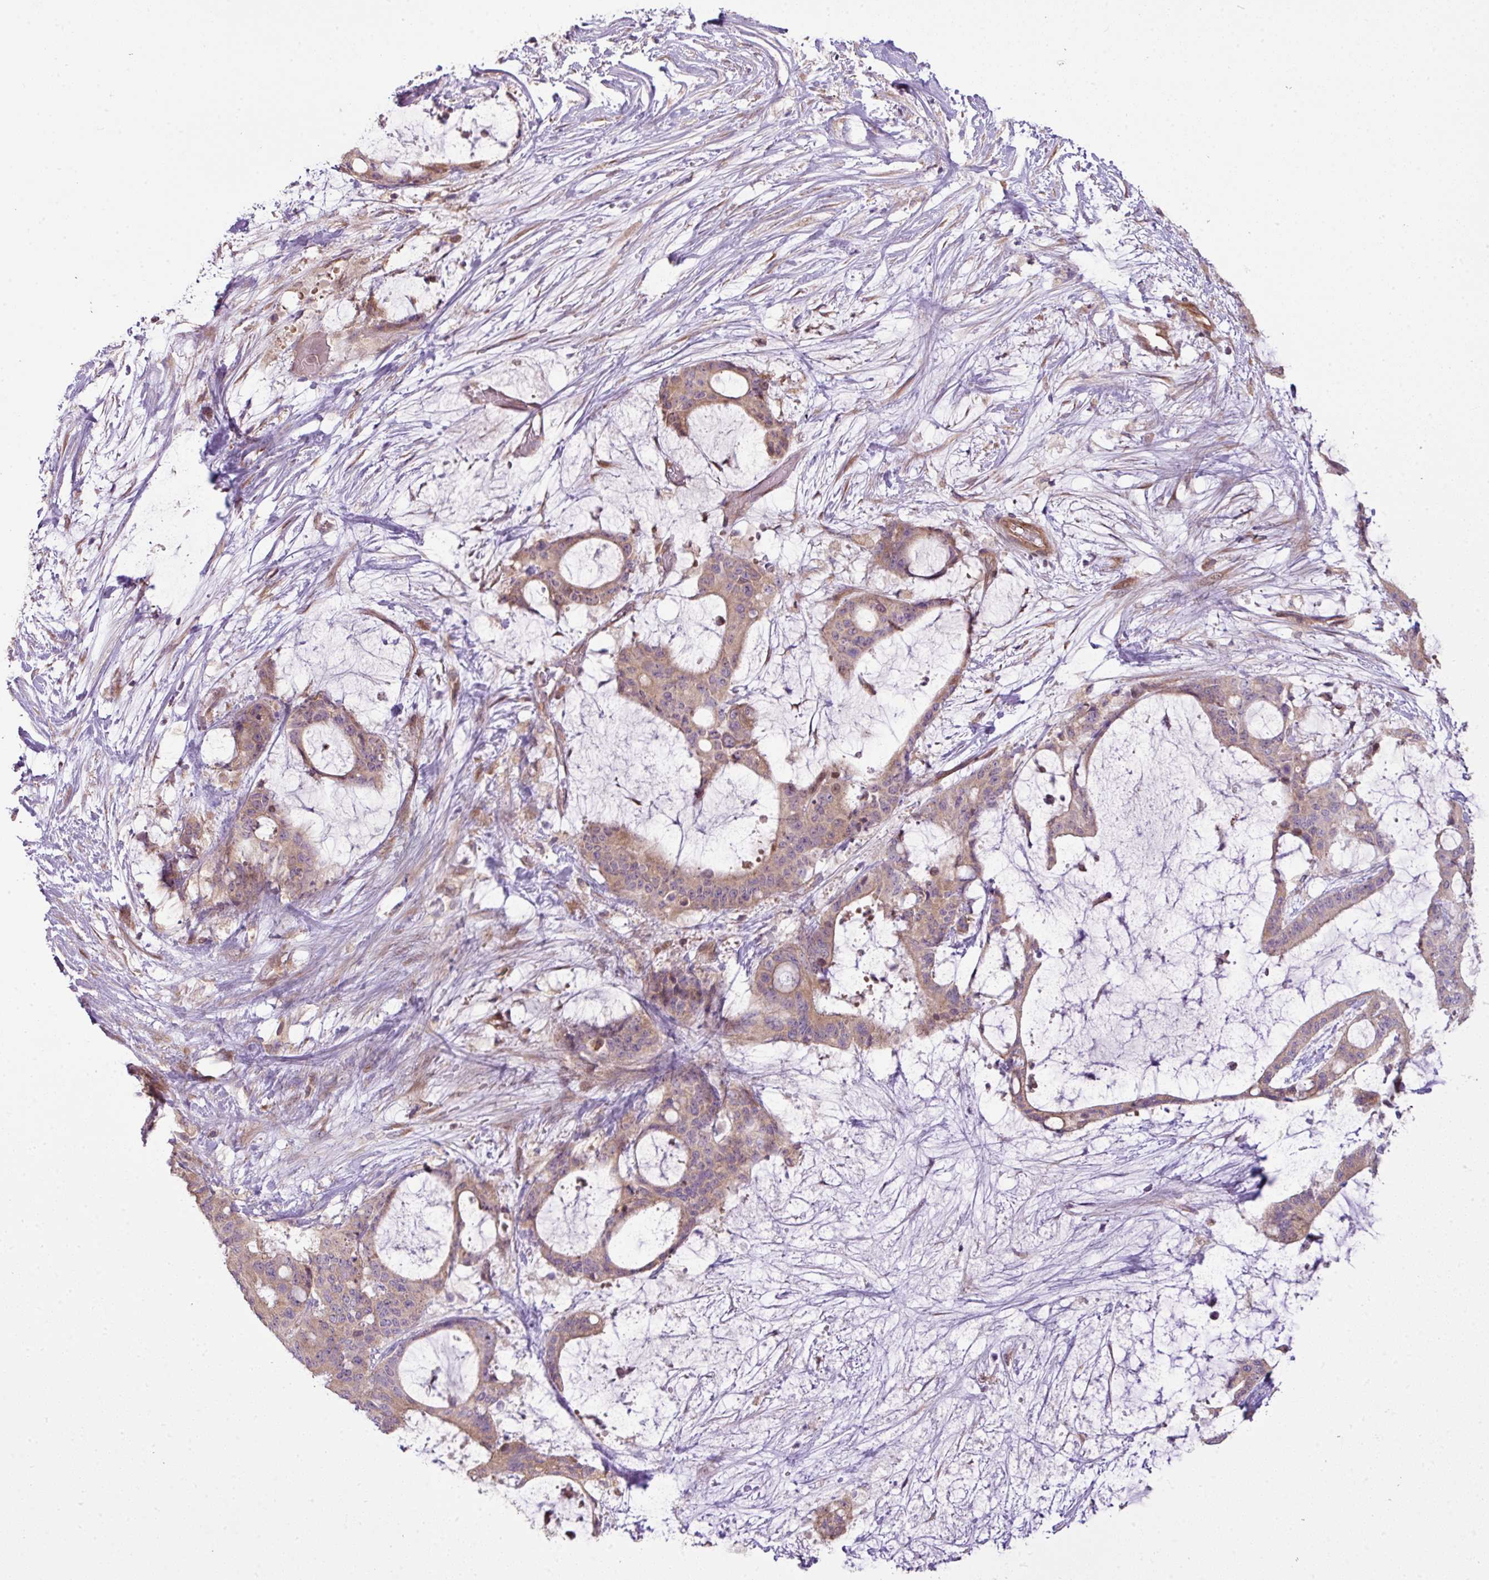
{"staining": {"intensity": "weak", "quantity": ">75%", "location": "cytoplasmic/membranous"}, "tissue": "liver cancer", "cell_type": "Tumor cells", "image_type": "cancer", "snomed": [{"axis": "morphology", "description": "Normal tissue, NOS"}, {"axis": "morphology", "description": "Cholangiocarcinoma"}, {"axis": "topography", "description": "Liver"}, {"axis": "topography", "description": "Peripheral nerve tissue"}], "caption": "Protein staining reveals weak cytoplasmic/membranous expression in approximately >75% of tumor cells in cholangiocarcinoma (liver).", "gene": "COX18", "patient": {"sex": "female", "age": 73}}